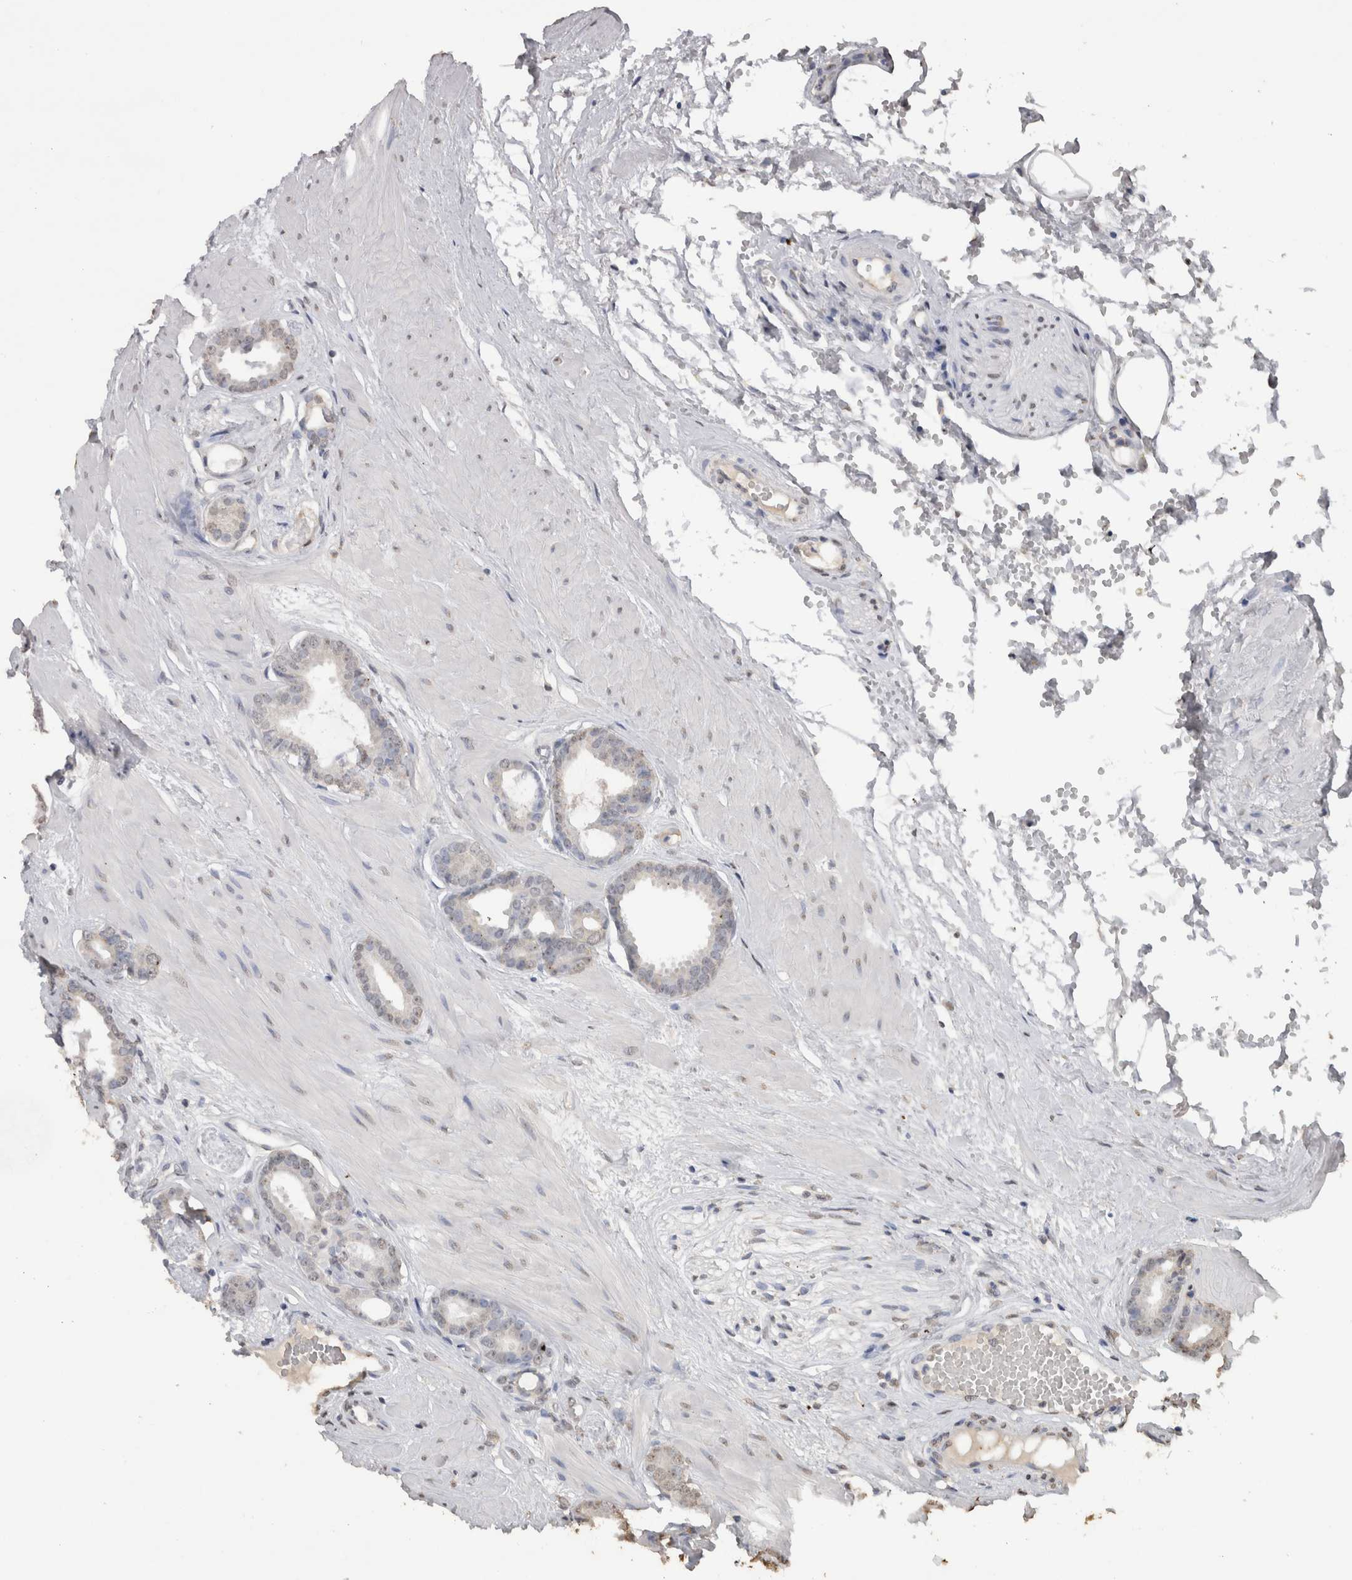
{"staining": {"intensity": "weak", "quantity": "<25%", "location": "cytoplasmic/membranous"}, "tissue": "prostate cancer", "cell_type": "Tumor cells", "image_type": "cancer", "snomed": [{"axis": "morphology", "description": "Adenocarcinoma, Low grade"}, {"axis": "topography", "description": "Prostate"}], "caption": "This is an IHC histopathology image of human prostate adenocarcinoma (low-grade). There is no expression in tumor cells.", "gene": "CRELD2", "patient": {"sex": "male", "age": 53}}